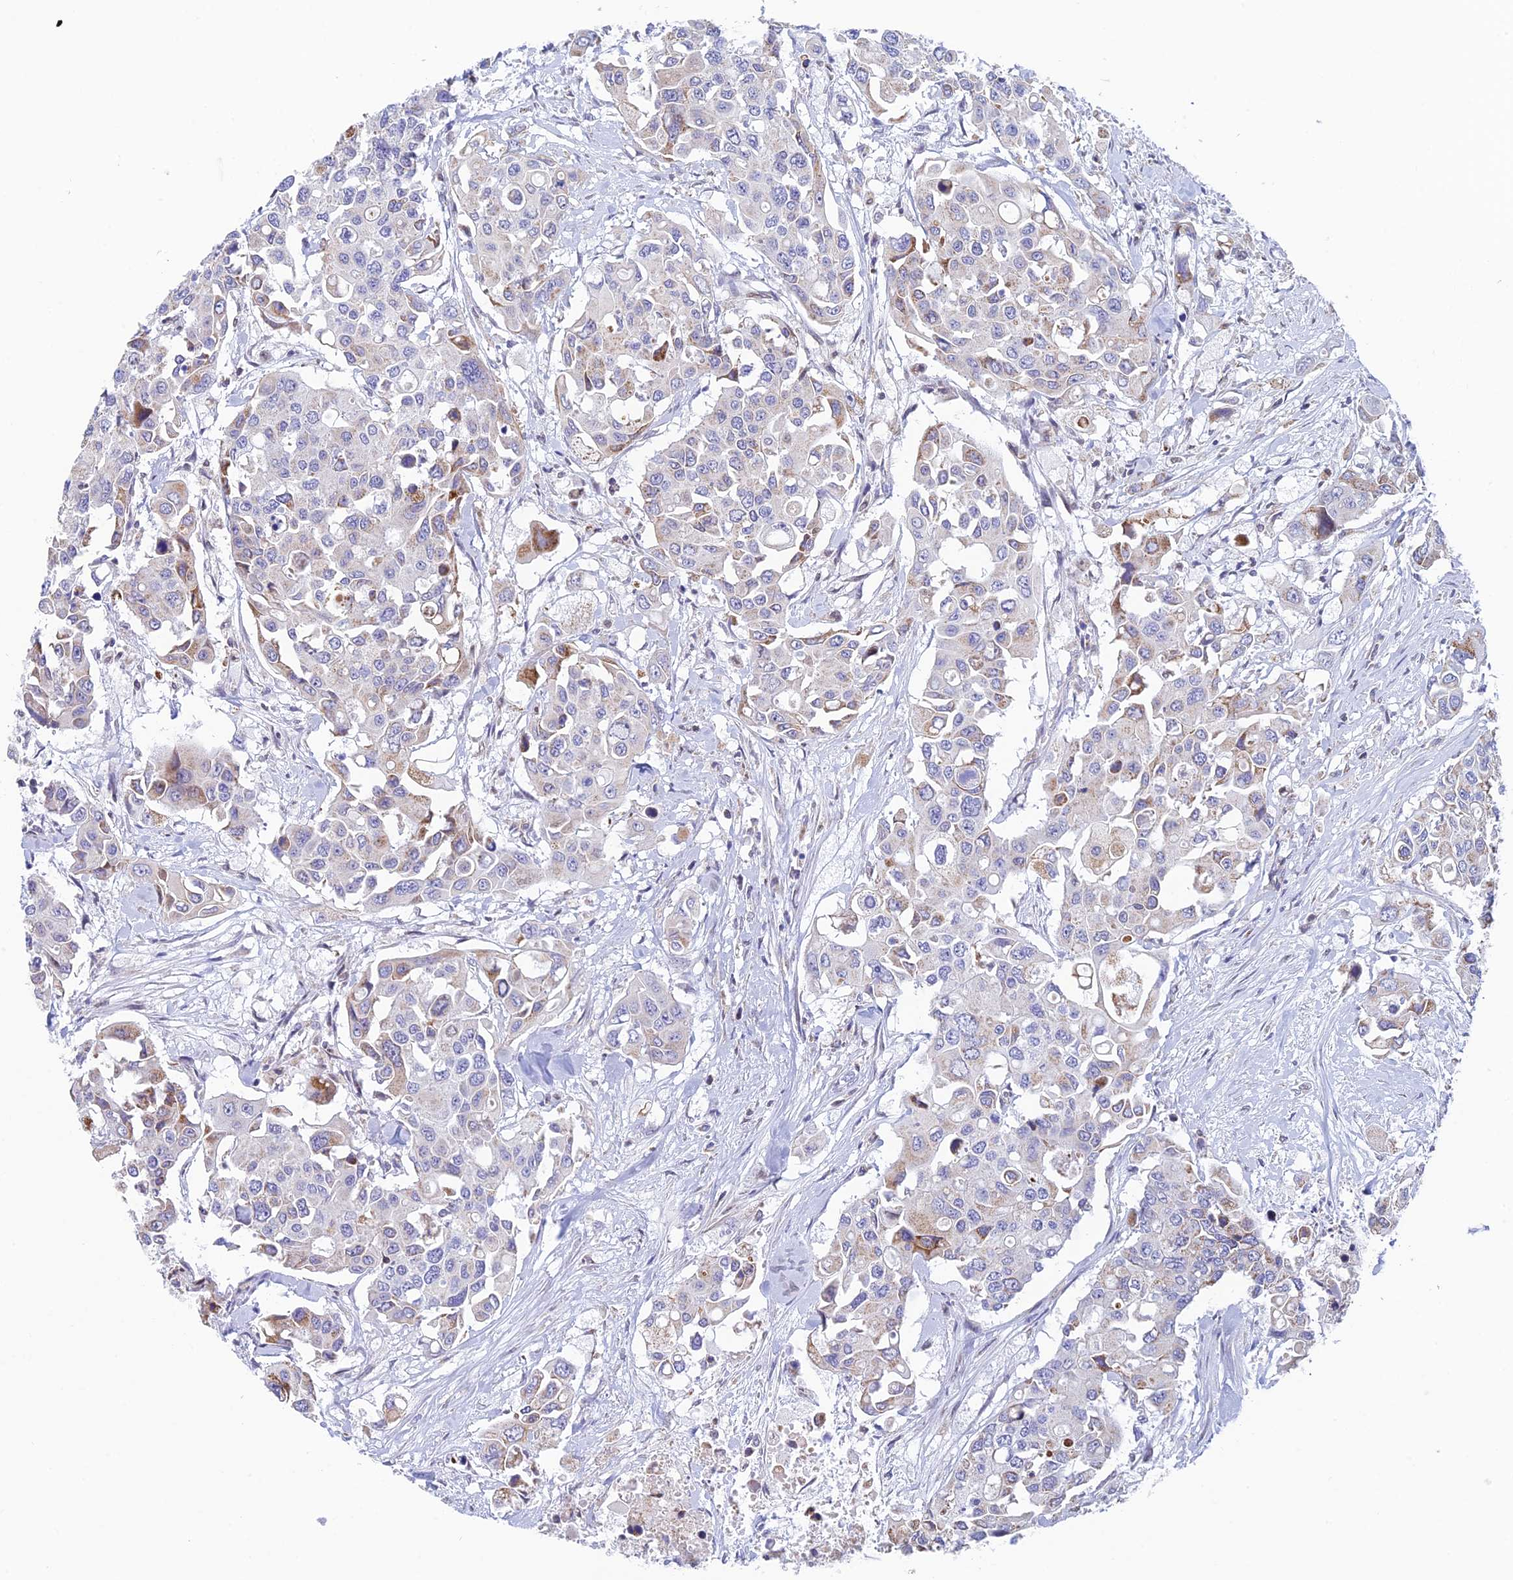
{"staining": {"intensity": "moderate", "quantity": "<25%", "location": "cytoplasmic/membranous"}, "tissue": "colorectal cancer", "cell_type": "Tumor cells", "image_type": "cancer", "snomed": [{"axis": "morphology", "description": "Adenocarcinoma, NOS"}, {"axis": "topography", "description": "Colon"}], "caption": "High-magnification brightfield microscopy of colorectal adenocarcinoma stained with DAB (brown) and counterstained with hematoxylin (blue). tumor cells exhibit moderate cytoplasmic/membranous positivity is appreciated in about<25% of cells. Nuclei are stained in blue.", "gene": "REXO5", "patient": {"sex": "male", "age": 77}}